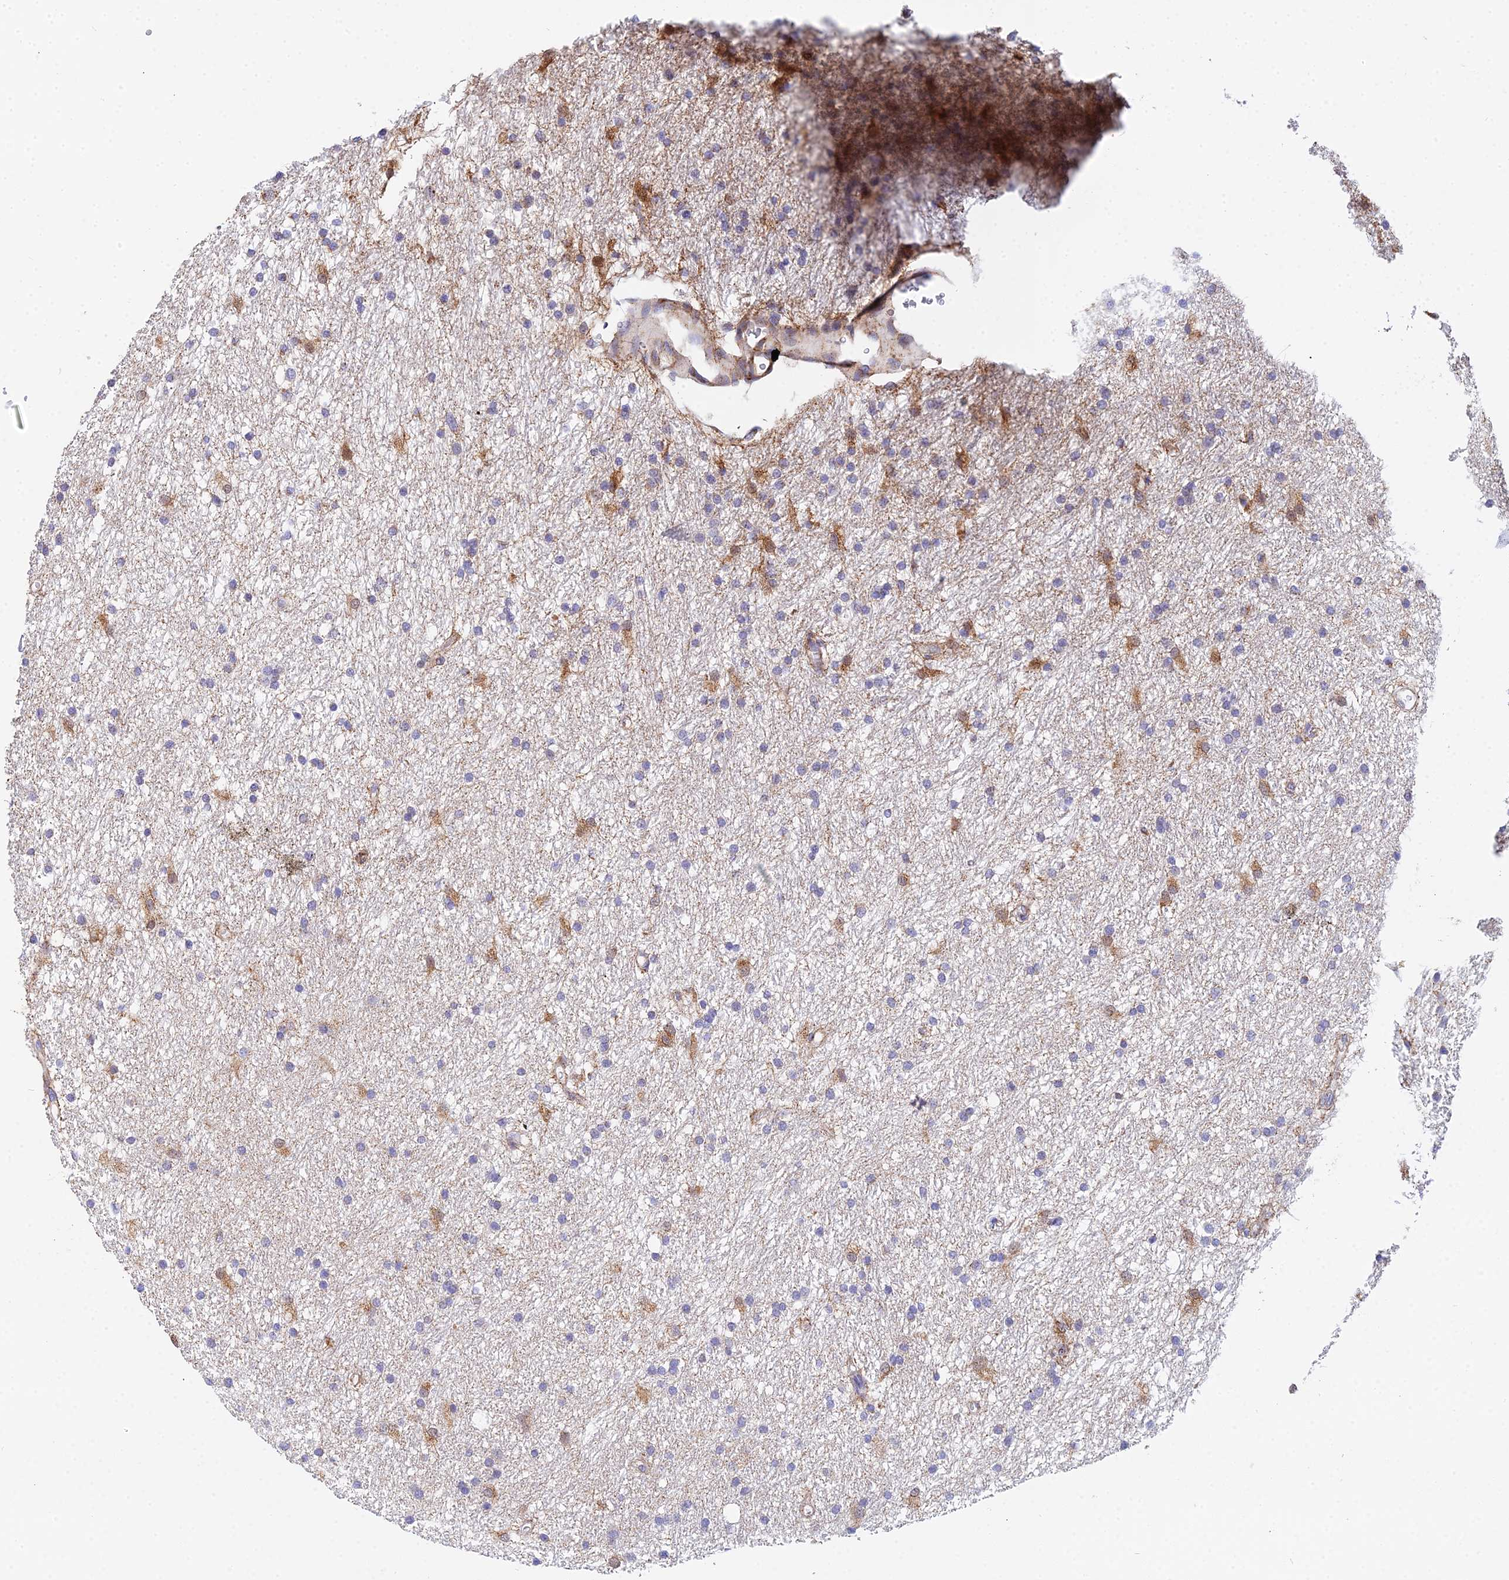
{"staining": {"intensity": "moderate", "quantity": "<25%", "location": "cytoplasmic/membranous"}, "tissue": "glioma", "cell_type": "Tumor cells", "image_type": "cancer", "snomed": [{"axis": "morphology", "description": "Glioma, malignant, High grade"}, {"axis": "topography", "description": "Brain"}], "caption": "Immunohistochemical staining of malignant glioma (high-grade) exhibits low levels of moderate cytoplasmic/membranous protein positivity in approximately <25% of tumor cells.", "gene": "ACOT2", "patient": {"sex": "male", "age": 77}}